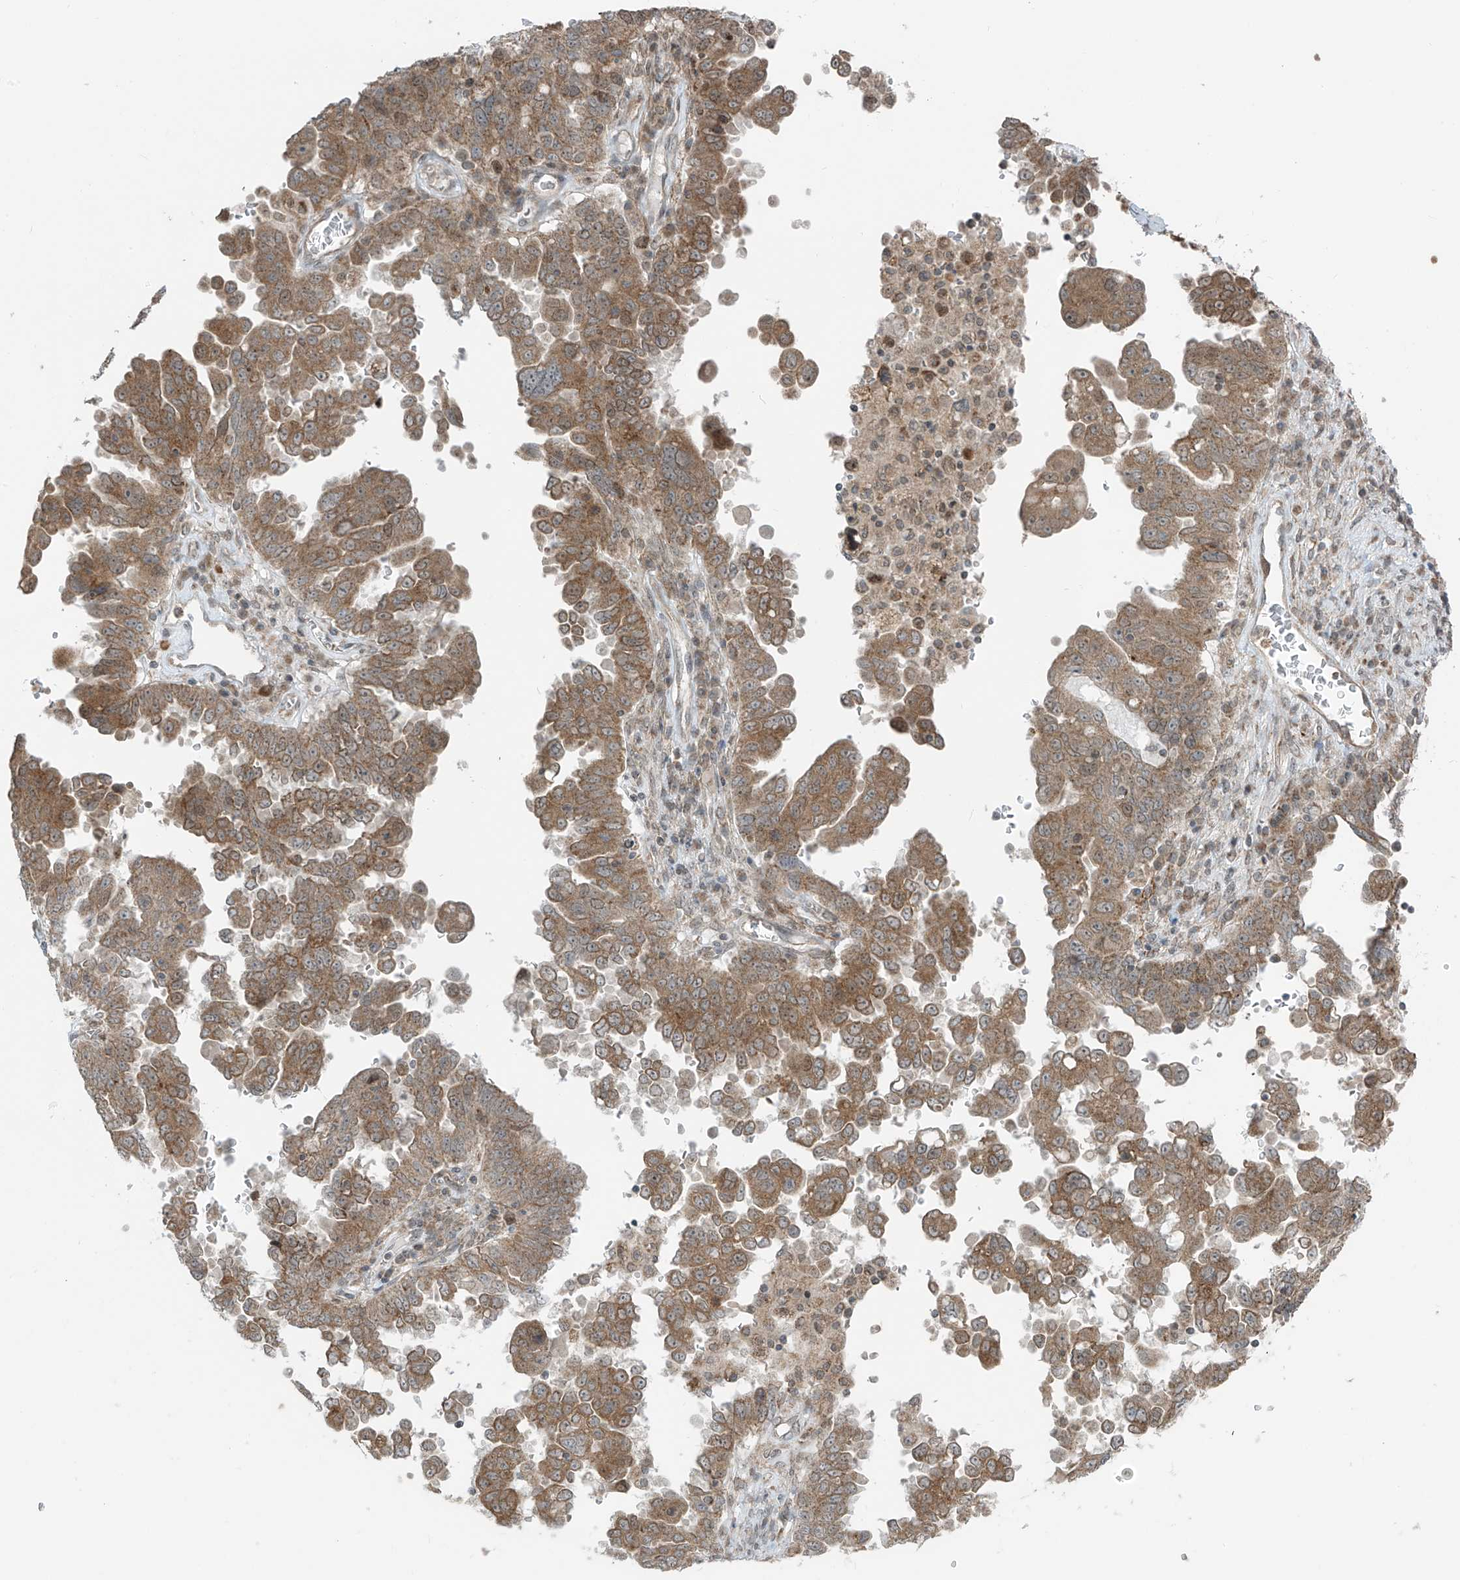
{"staining": {"intensity": "moderate", "quantity": ">75%", "location": "cytoplasmic/membranous"}, "tissue": "ovarian cancer", "cell_type": "Tumor cells", "image_type": "cancer", "snomed": [{"axis": "morphology", "description": "Carcinoma, endometroid"}, {"axis": "topography", "description": "Ovary"}], "caption": "Protein staining by immunohistochemistry (IHC) exhibits moderate cytoplasmic/membranous expression in about >75% of tumor cells in ovarian cancer (endometroid carcinoma).", "gene": "PDE11A", "patient": {"sex": "female", "age": 62}}